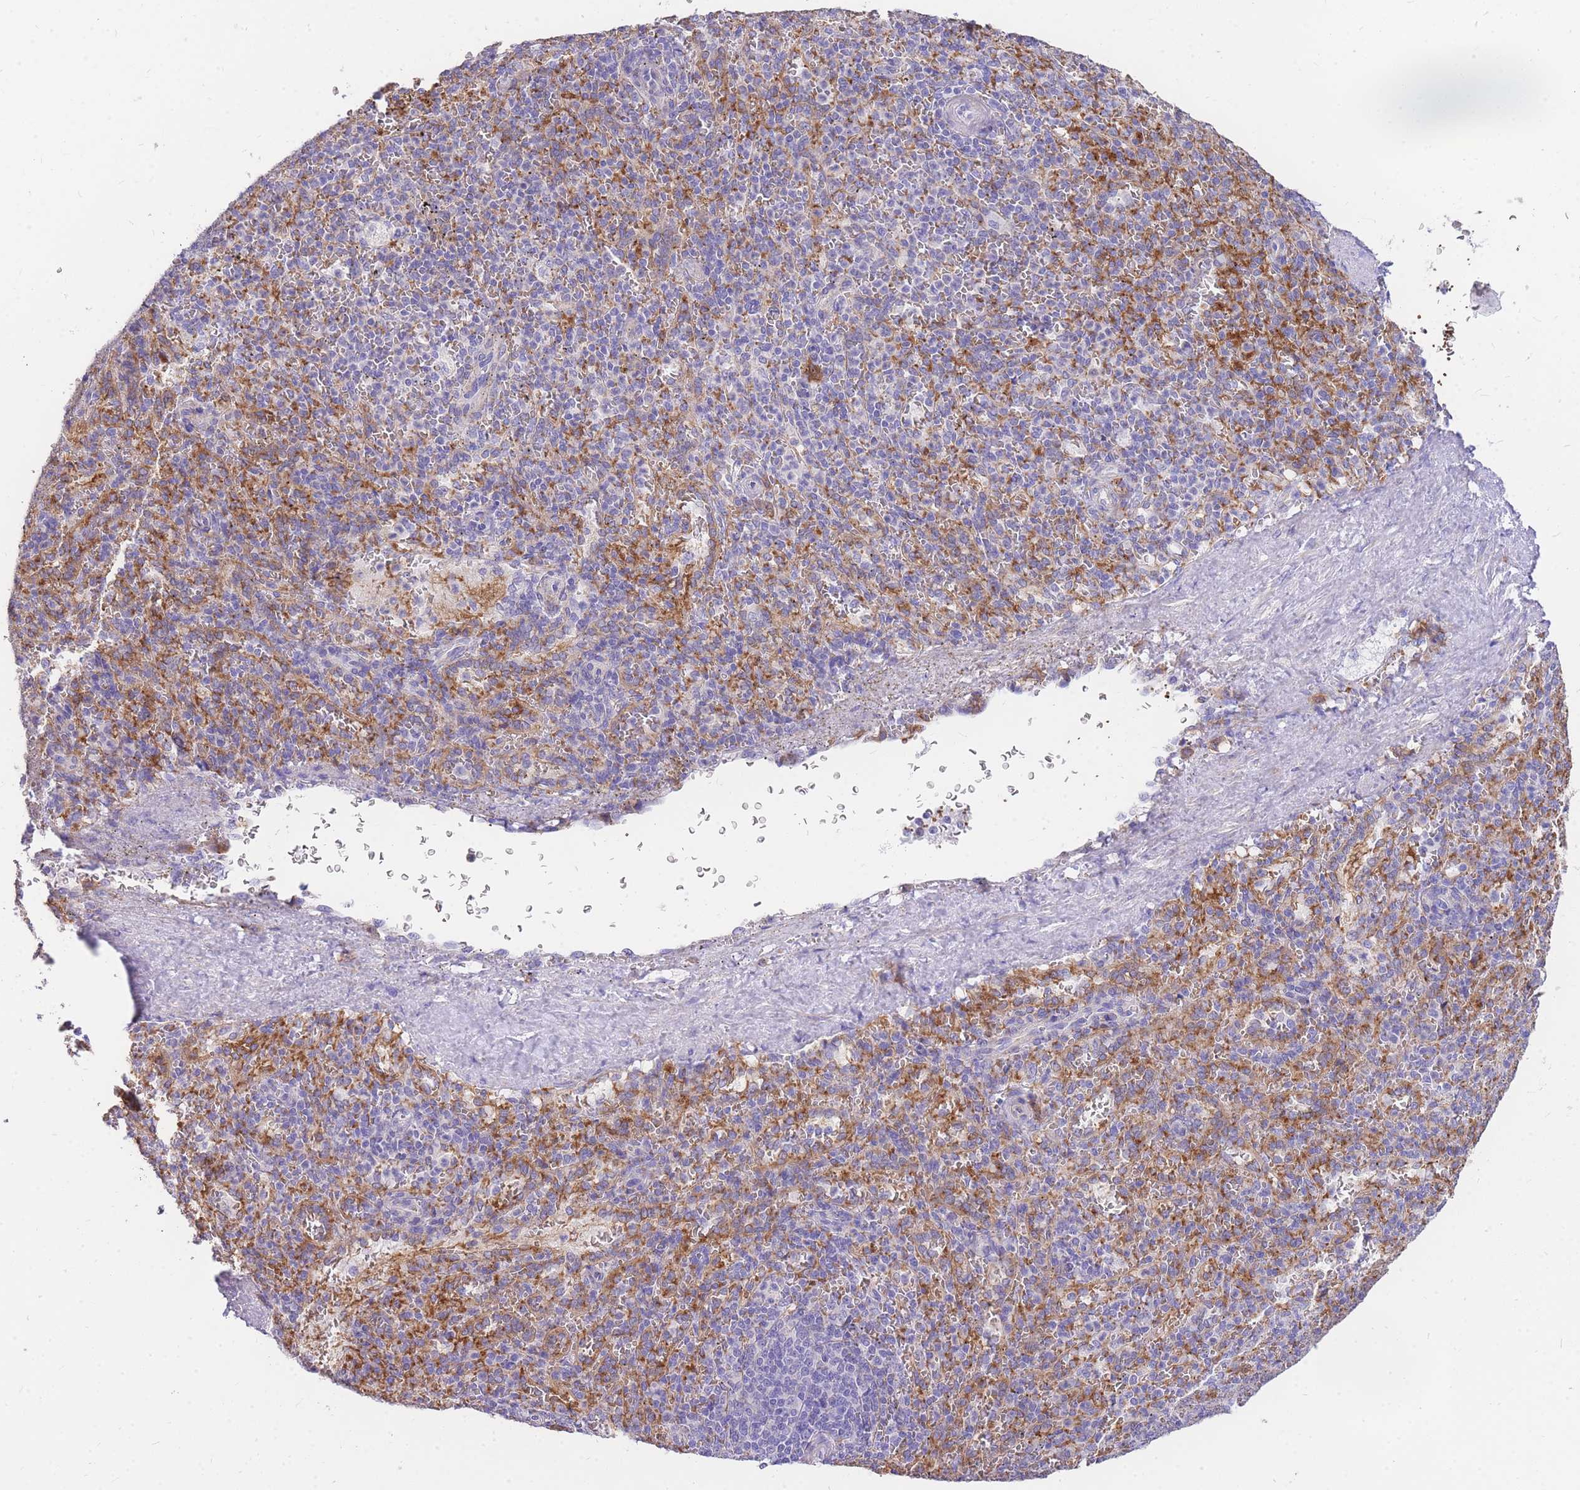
{"staining": {"intensity": "moderate", "quantity": "<25%", "location": "cytoplasmic/membranous"}, "tissue": "spleen", "cell_type": "Cells in red pulp", "image_type": "normal", "snomed": [{"axis": "morphology", "description": "Normal tissue, NOS"}, {"axis": "topography", "description": "Spleen"}], "caption": "This is a micrograph of immunohistochemistry (IHC) staining of unremarkable spleen, which shows moderate positivity in the cytoplasmic/membranous of cells in red pulp.", "gene": "C2orf88", "patient": {"sex": "female", "age": 21}}